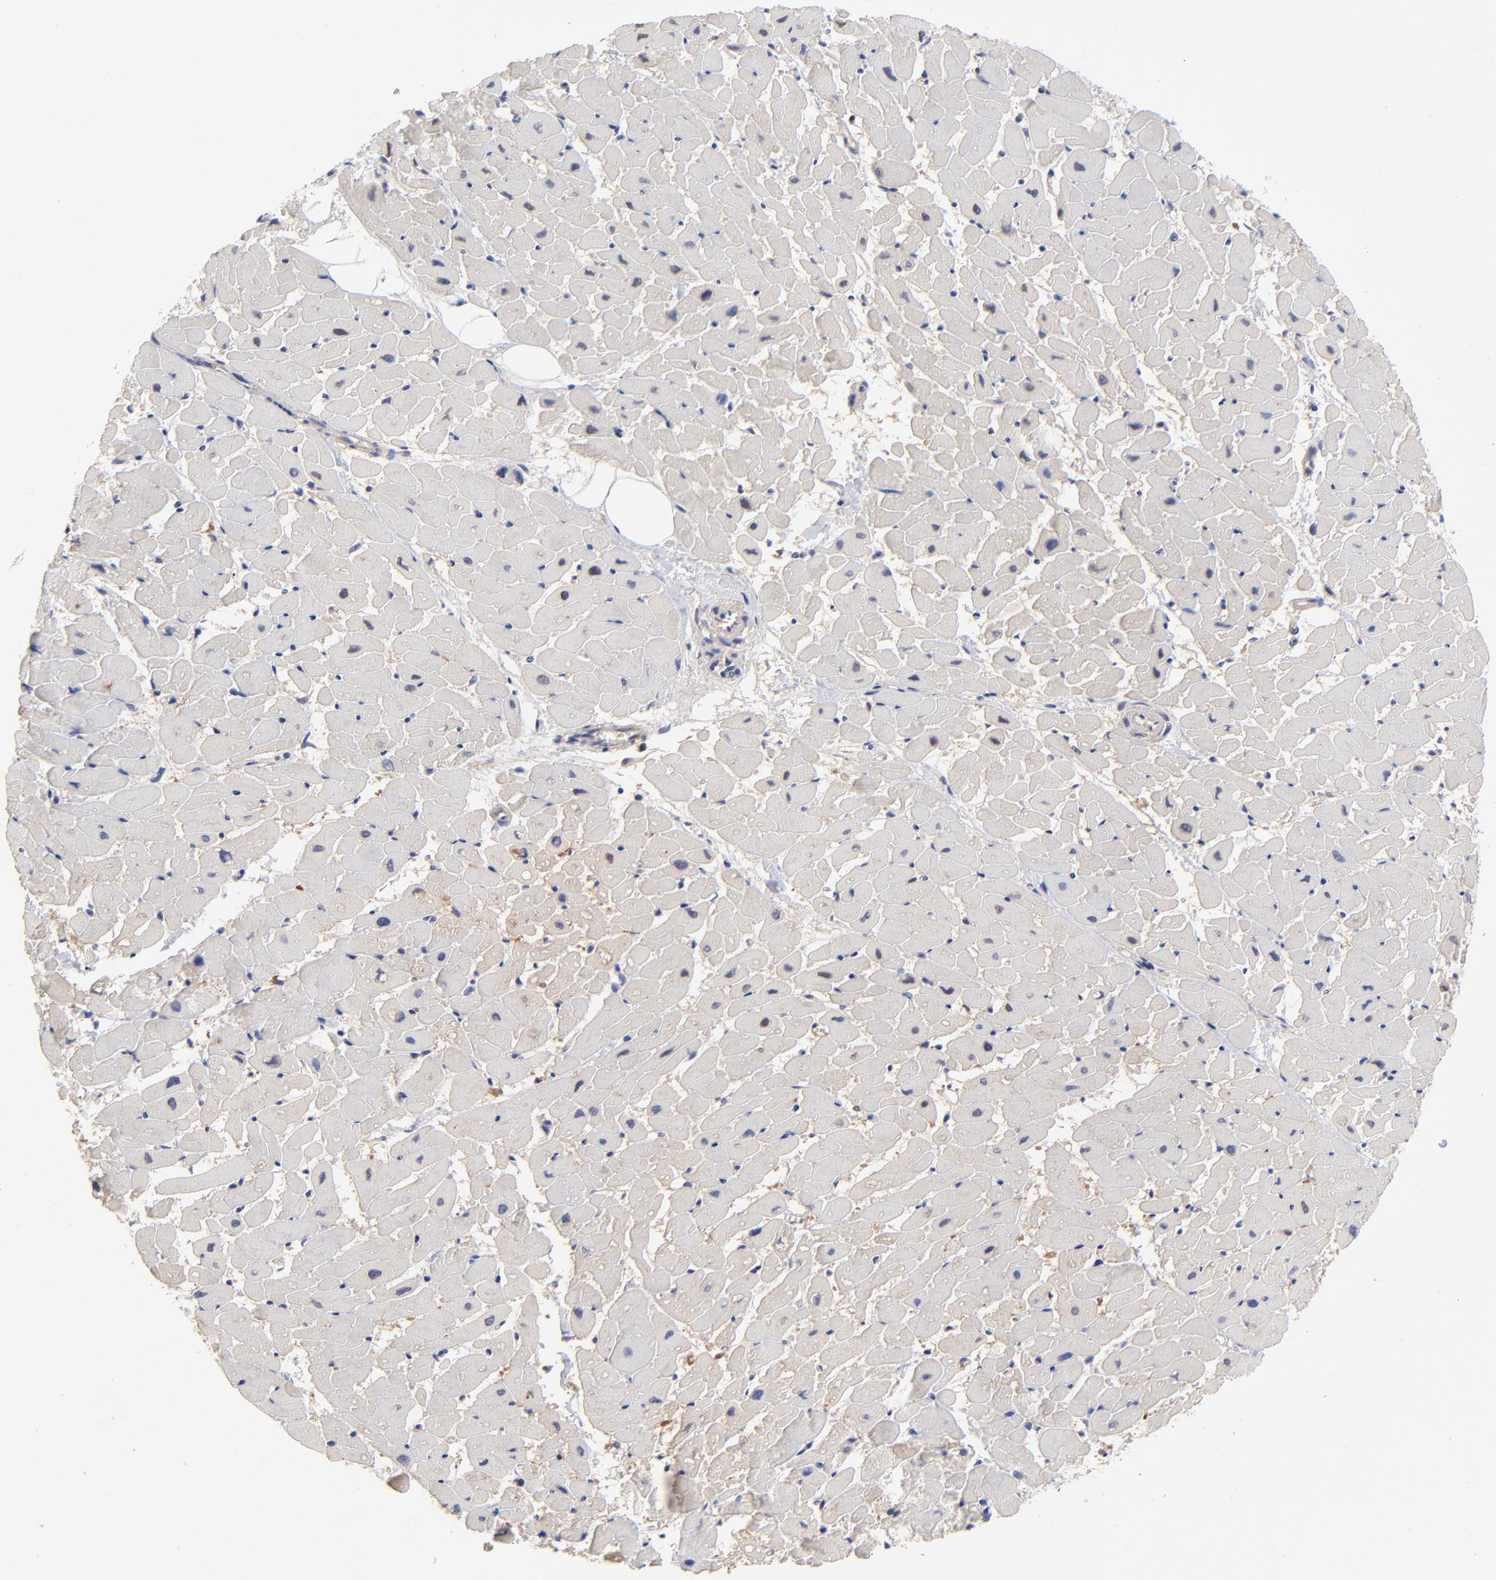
{"staining": {"intensity": "weak", "quantity": "<25%", "location": "cytoplasmic/membranous"}, "tissue": "heart muscle", "cell_type": "Cardiomyocytes", "image_type": "normal", "snomed": [{"axis": "morphology", "description": "Normal tissue, NOS"}, {"axis": "topography", "description": "Heart"}], "caption": "Cardiomyocytes show no significant positivity in benign heart muscle.", "gene": "DCTPP1", "patient": {"sex": "female", "age": 19}}